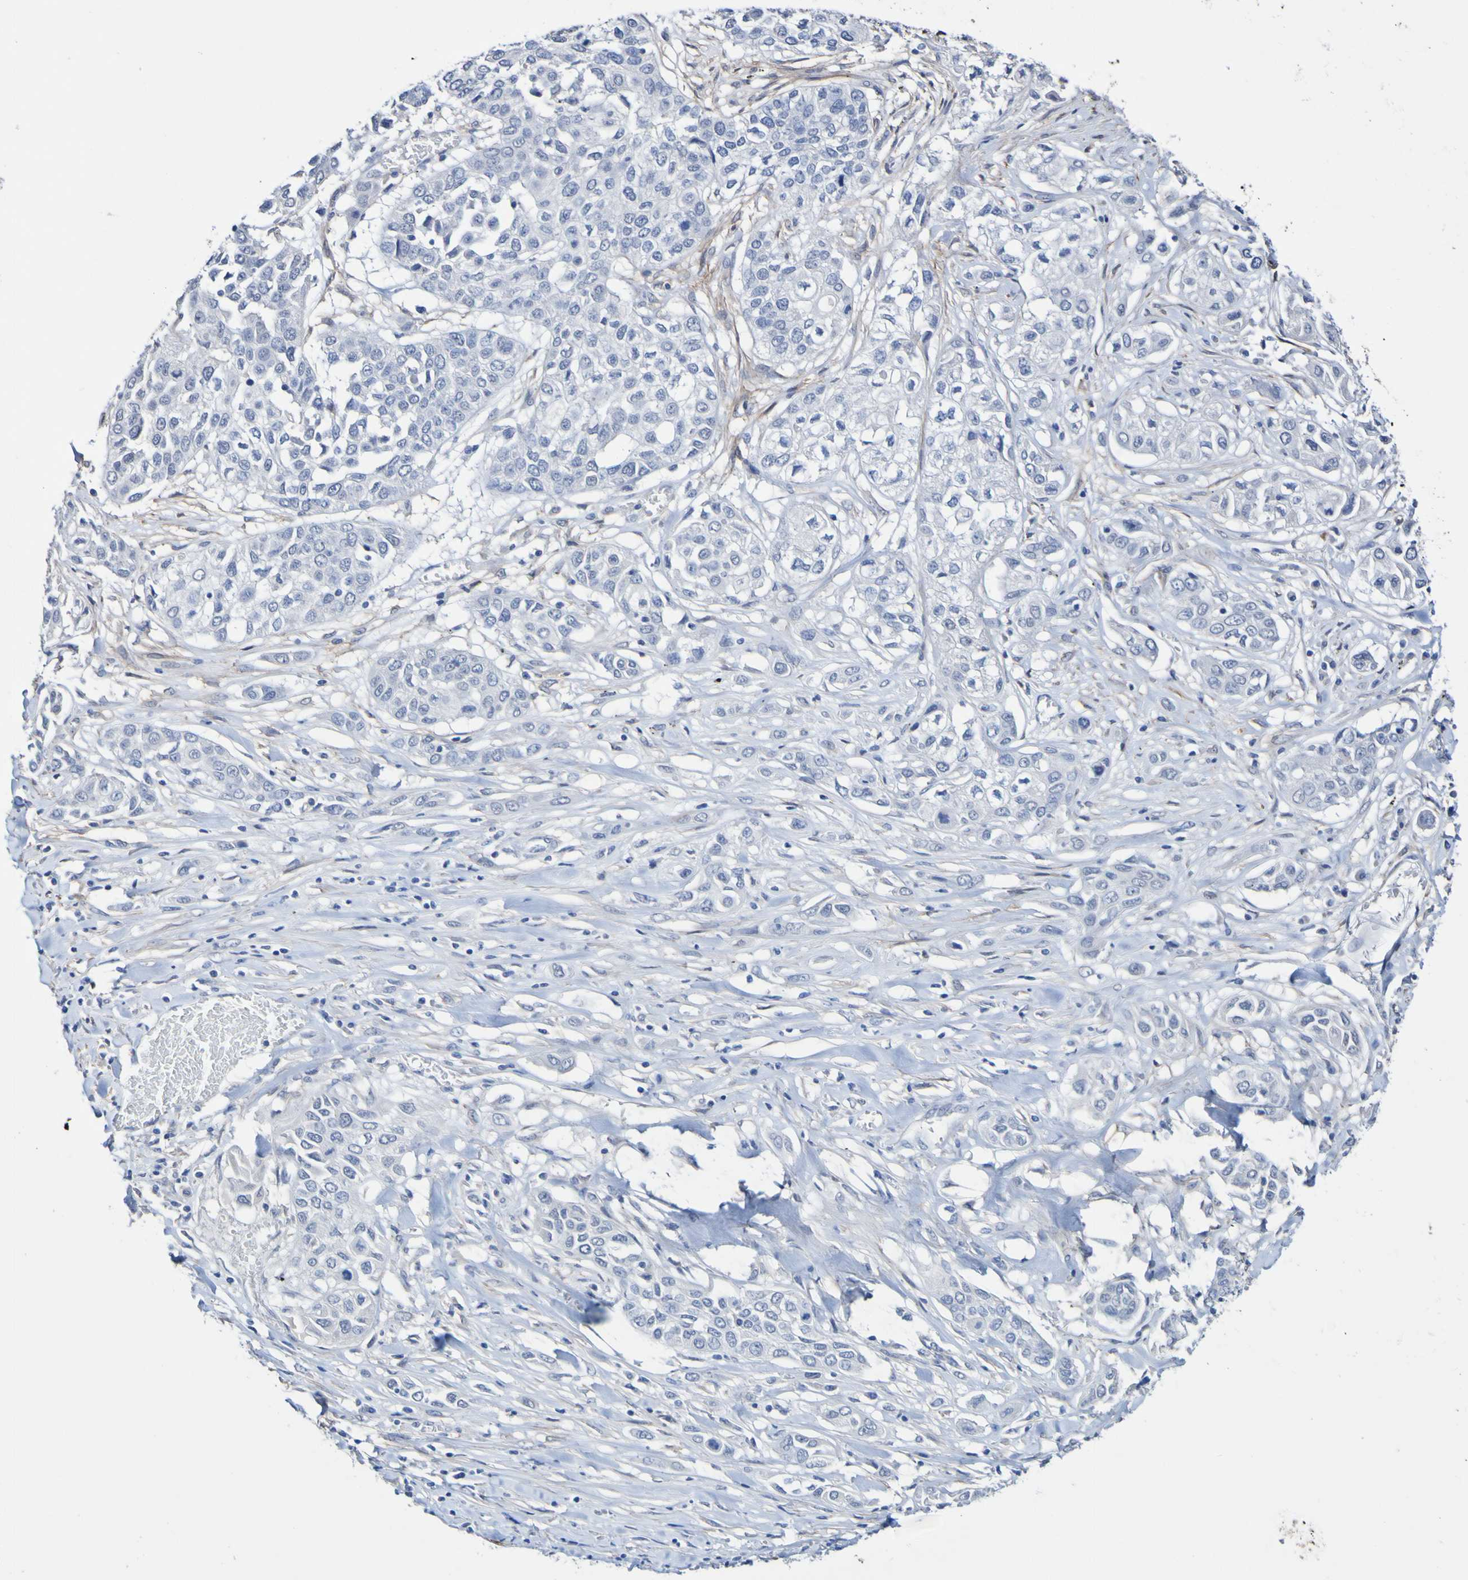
{"staining": {"intensity": "negative", "quantity": "none", "location": "none"}, "tissue": "lung cancer", "cell_type": "Tumor cells", "image_type": "cancer", "snomed": [{"axis": "morphology", "description": "Squamous cell carcinoma, NOS"}, {"axis": "topography", "description": "Lung"}], "caption": "Immunohistochemistry (IHC) histopathology image of lung cancer (squamous cell carcinoma) stained for a protein (brown), which shows no positivity in tumor cells.", "gene": "SGCB", "patient": {"sex": "male", "age": 71}}